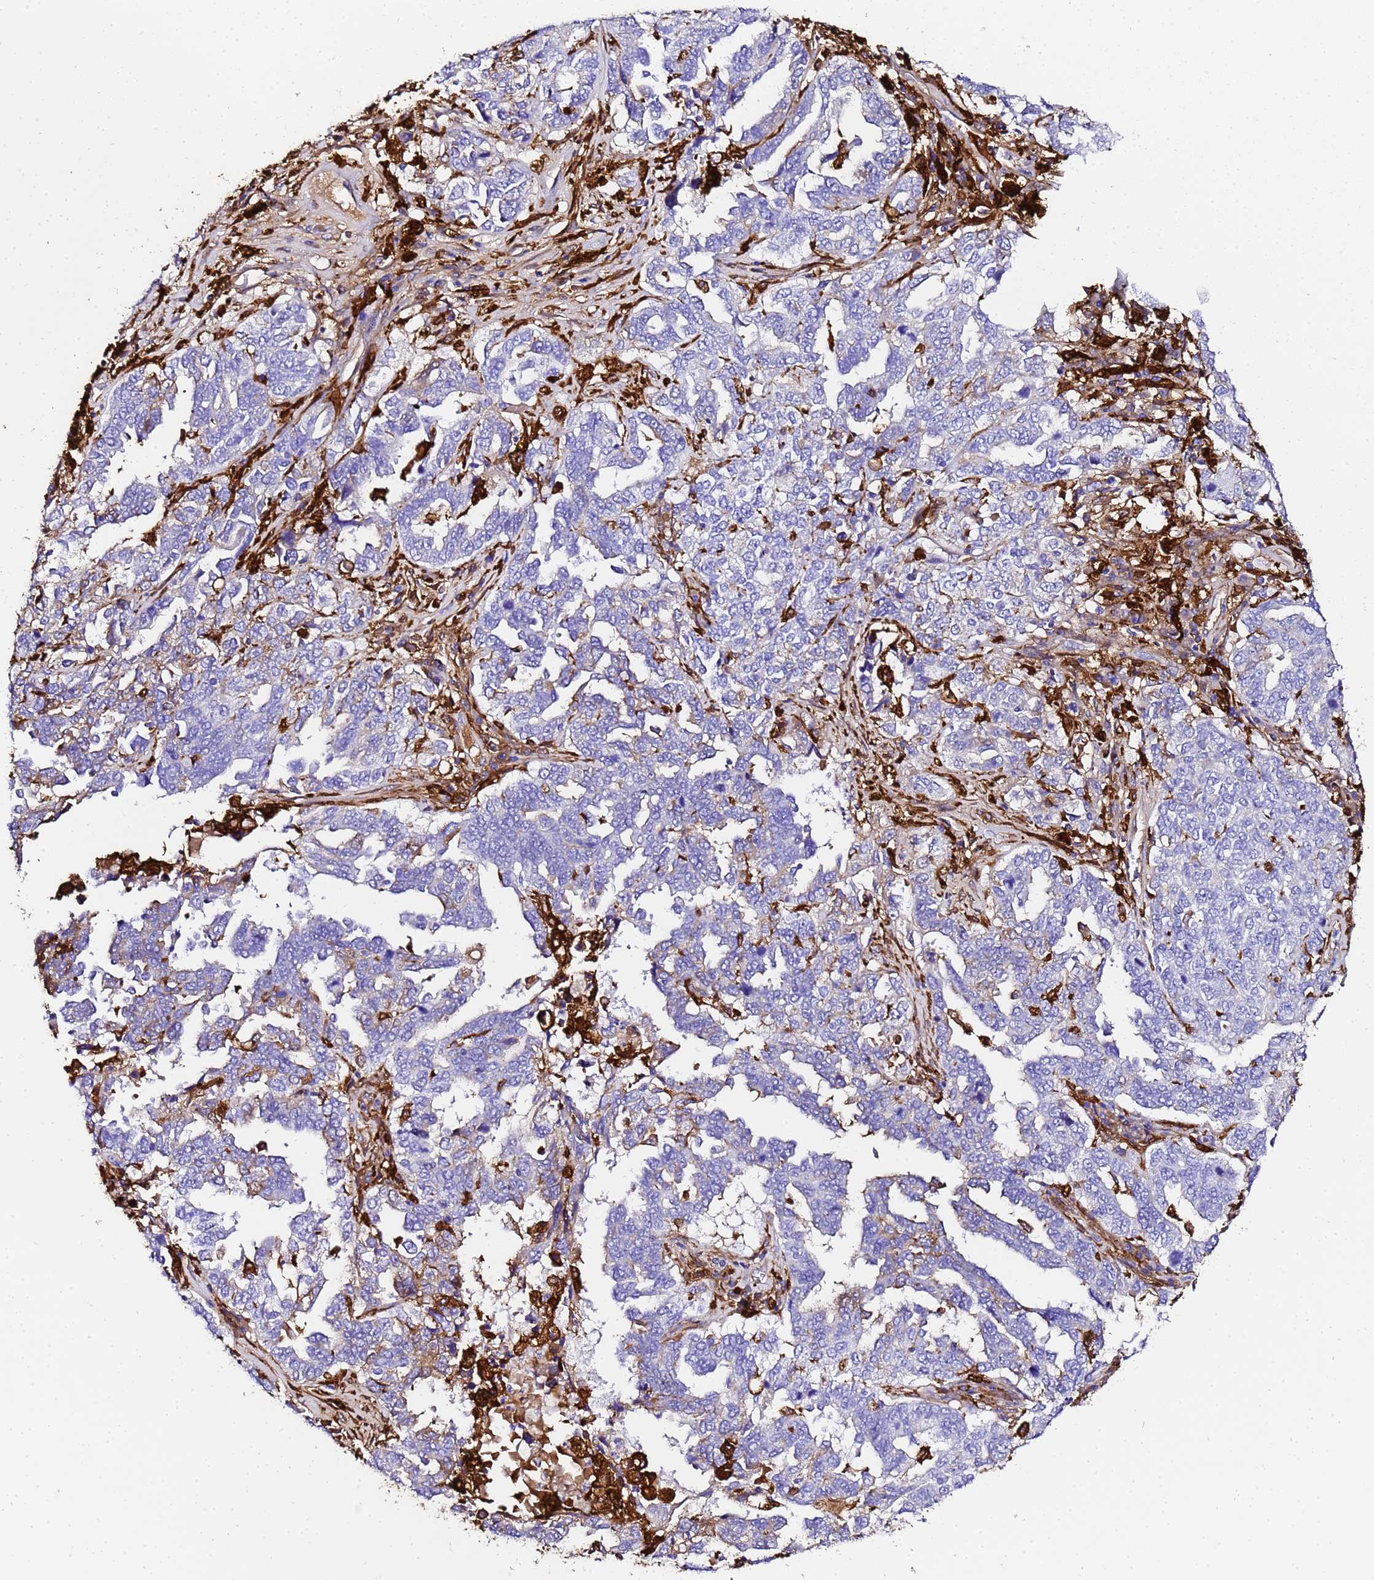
{"staining": {"intensity": "negative", "quantity": "none", "location": "none"}, "tissue": "ovarian cancer", "cell_type": "Tumor cells", "image_type": "cancer", "snomed": [{"axis": "morphology", "description": "Carcinoma, endometroid"}, {"axis": "topography", "description": "Ovary"}], "caption": "This micrograph is of ovarian endometroid carcinoma stained with immunohistochemistry (IHC) to label a protein in brown with the nuclei are counter-stained blue. There is no staining in tumor cells.", "gene": "FTL", "patient": {"sex": "female", "age": 62}}